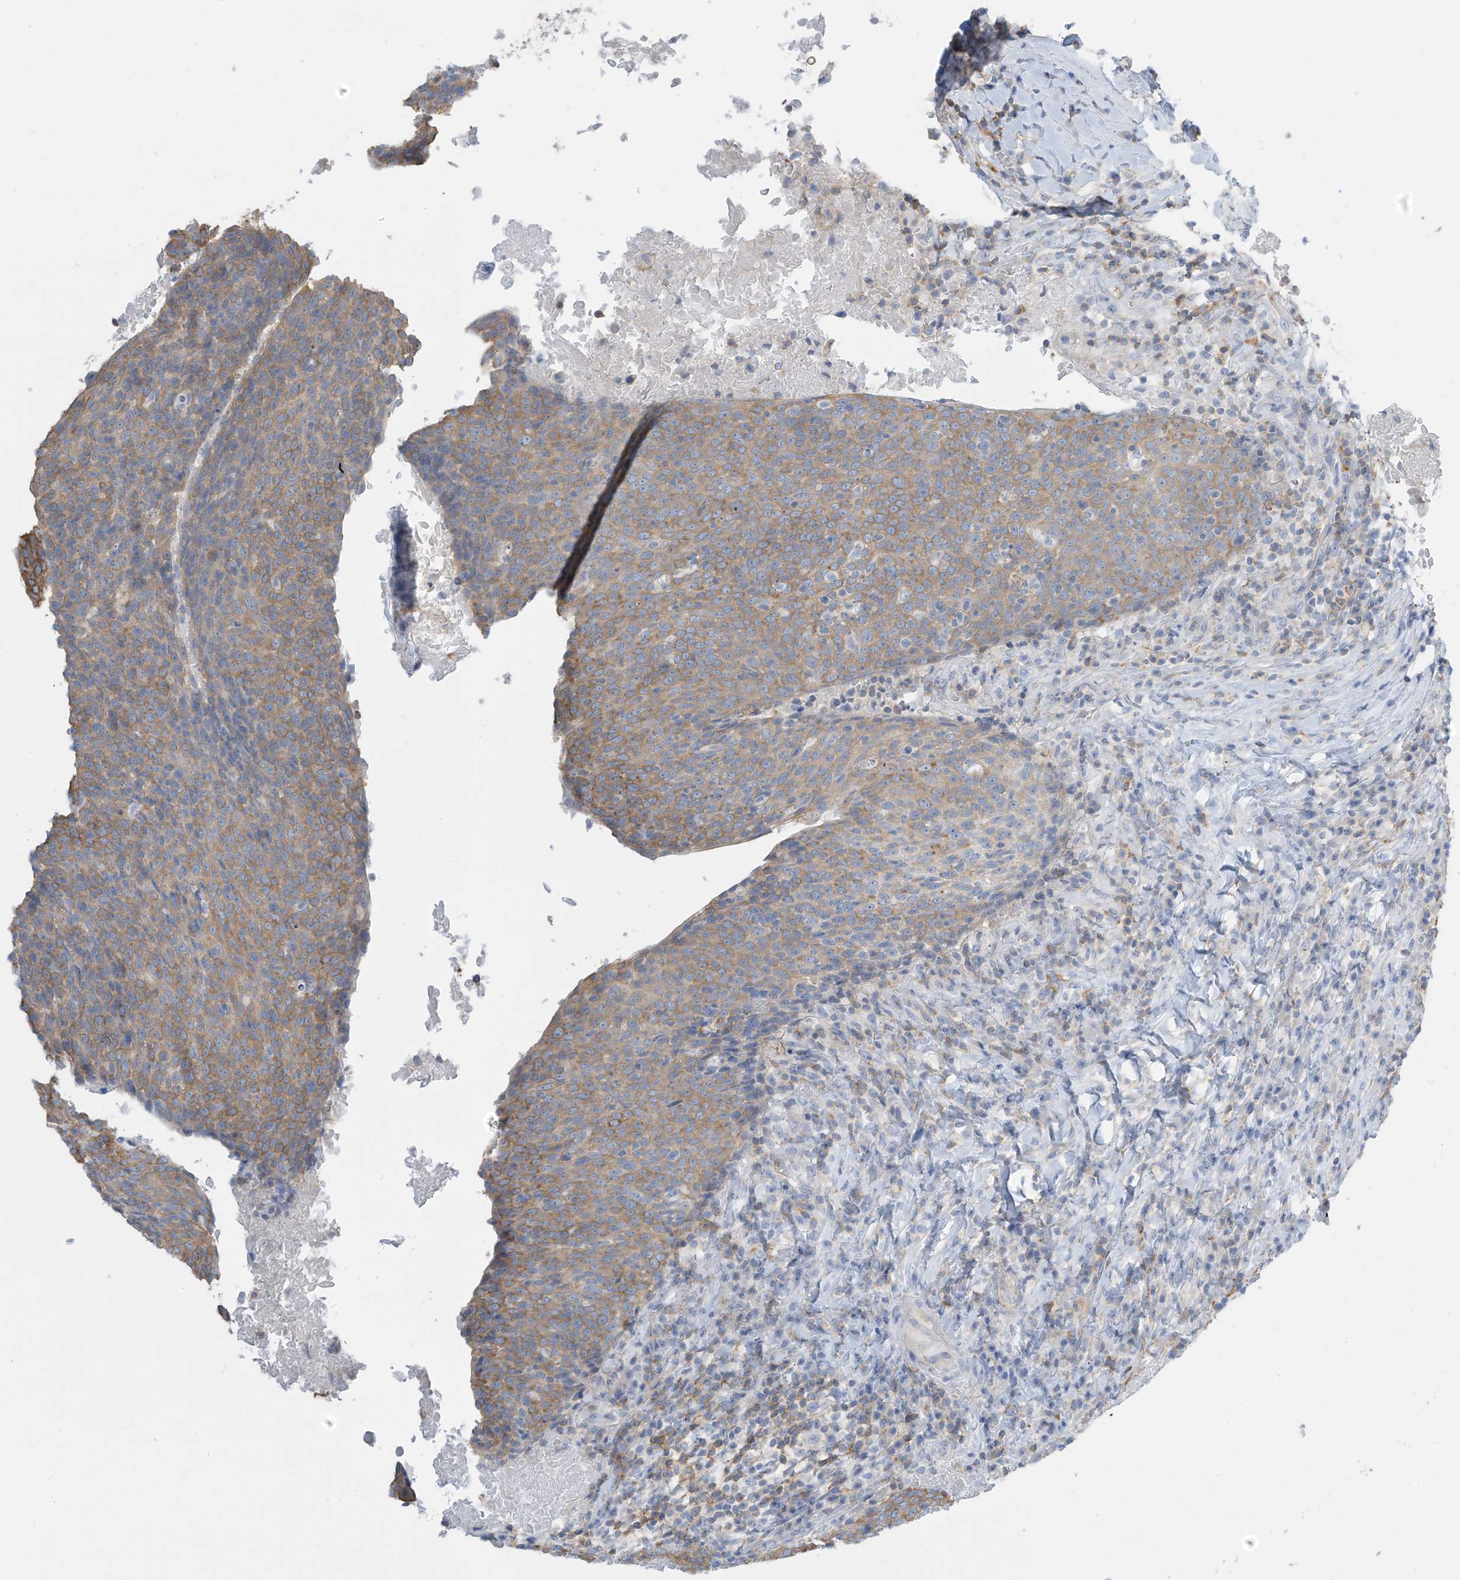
{"staining": {"intensity": "moderate", "quantity": ">75%", "location": "cytoplasmic/membranous"}, "tissue": "head and neck cancer", "cell_type": "Tumor cells", "image_type": "cancer", "snomed": [{"axis": "morphology", "description": "Squamous cell carcinoma, NOS"}, {"axis": "morphology", "description": "Squamous cell carcinoma, metastatic, NOS"}, {"axis": "topography", "description": "Lymph node"}, {"axis": "topography", "description": "Head-Neck"}], "caption": "This is an image of immunohistochemistry (IHC) staining of head and neck cancer (squamous cell carcinoma), which shows moderate expression in the cytoplasmic/membranous of tumor cells.", "gene": "ZNF846", "patient": {"sex": "male", "age": 62}}